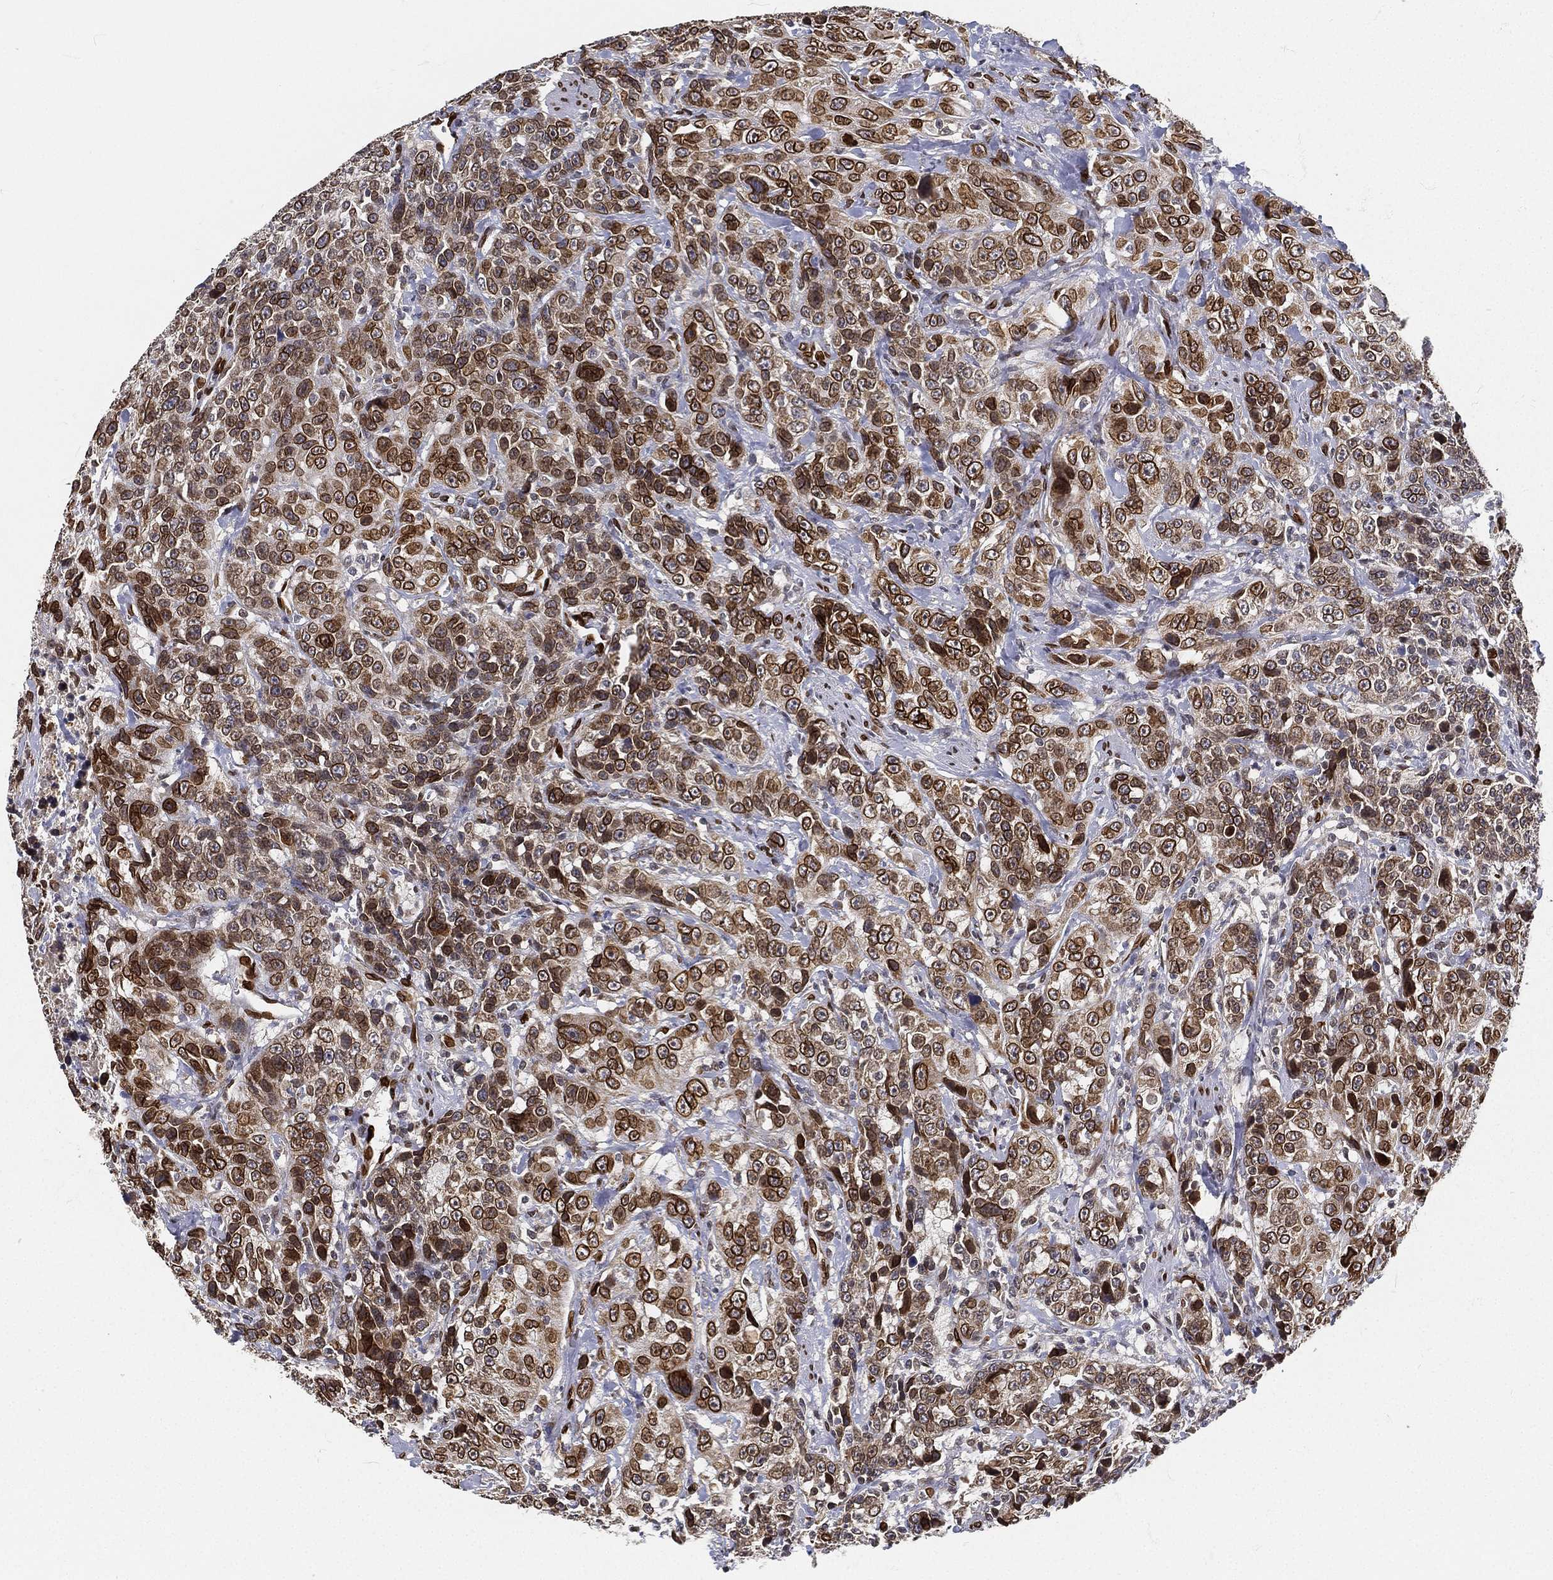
{"staining": {"intensity": "strong", "quantity": ">75%", "location": "cytoplasmic/membranous,nuclear"}, "tissue": "urothelial cancer", "cell_type": "Tumor cells", "image_type": "cancer", "snomed": [{"axis": "morphology", "description": "Urothelial carcinoma, NOS"}, {"axis": "morphology", "description": "Urothelial carcinoma, High grade"}, {"axis": "topography", "description": "Urinary bladder"}], "caption": "High-power microscopy captured an IHC image of transitional cell carcinoma, revealing strong cytoplasmic/membranous and nuclear positivity in approximately >75% of tumor cells.", "gene": "PALB2", "patient": {"sex": "female", "age": 73}}